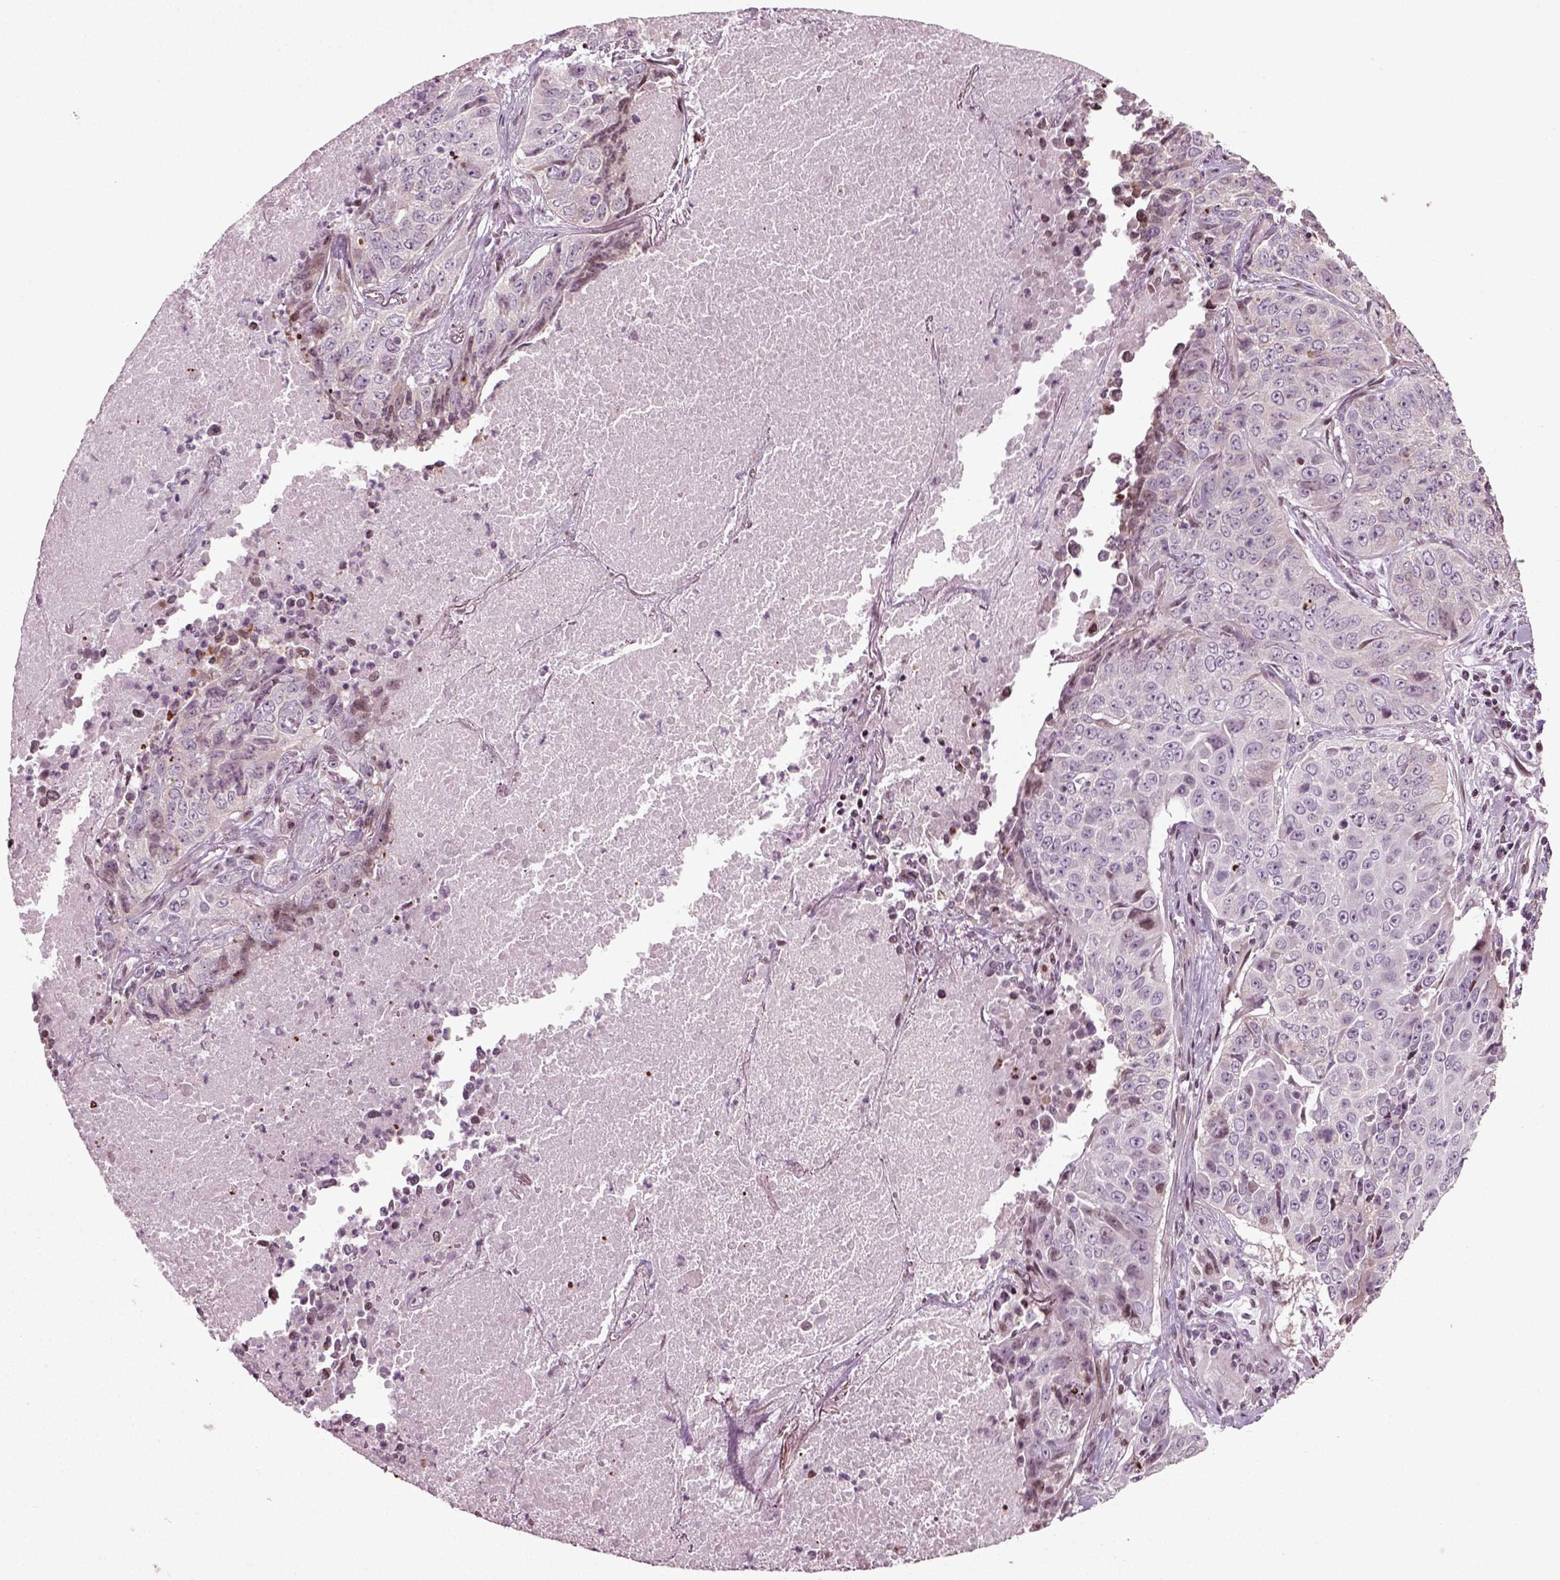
{"staining": {"intensity": "negative", "quantity": "none", "location": "none"}, "tissue": "lung cancer", "cell_type": "Tumor cells", "image_type": "cancer", "snomed": [{"axis": "morphology", "description": "Normal tissue, NOS"}, {"axis": "morphology", "description": "Squamous cell carcinoma, NOS"}, {"axis": "topography", "description": "Bronchus"}, {"axis": "topography", "description": "Lung"}], "caption": "Immunohistochemistry micrograph of lung cancer (squamous cell carcinoma) stained for a protein (brown), which exhibits no expression in tumor cells.", "gene": "HEYL", "patient": {"sex": "male", "age": 64}}